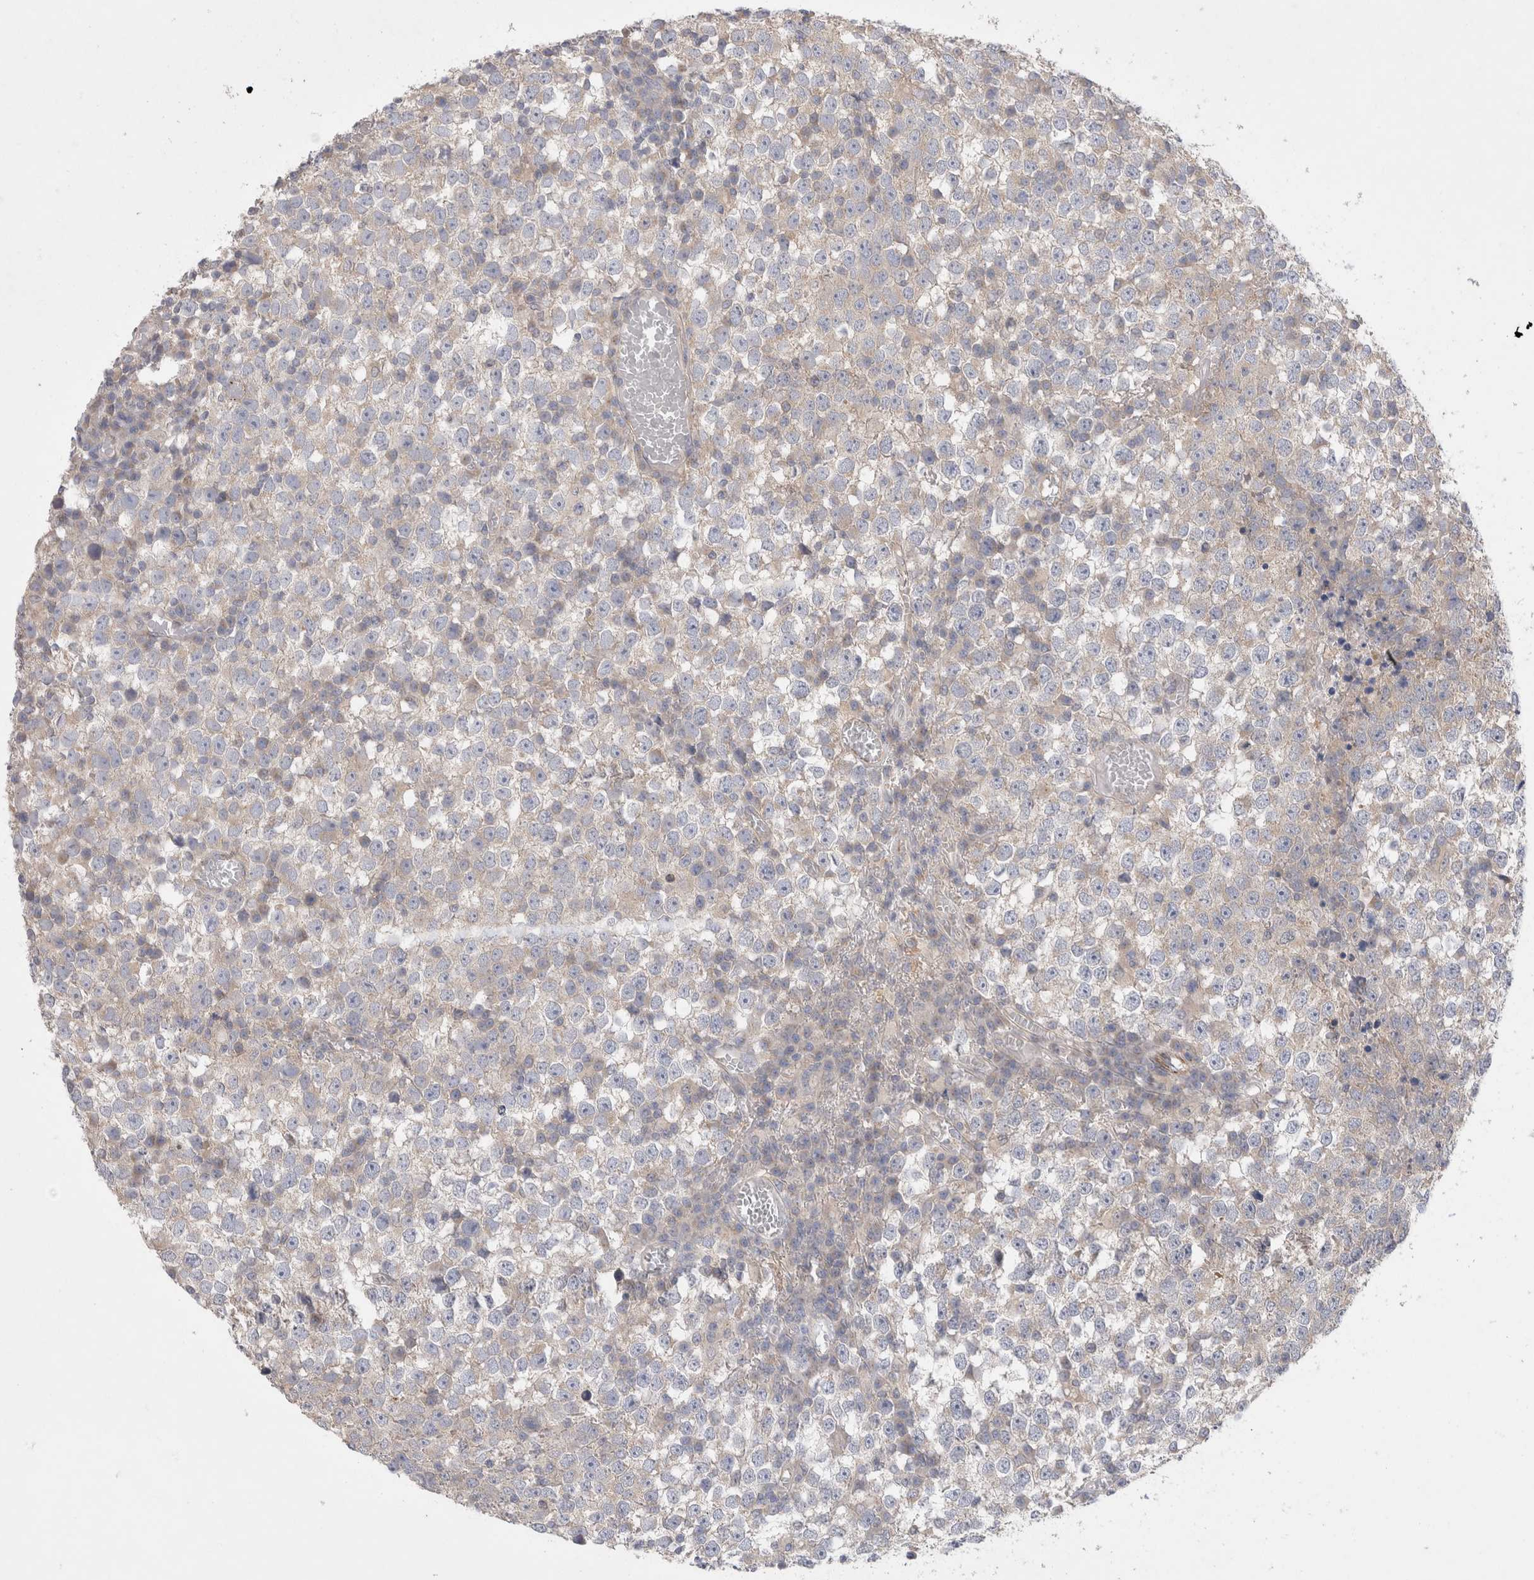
{"staining": {"intensity": "weak", "quantity": "25%-75%", "location": "cytoplasmic/membranous"}, "tissue": "testis cancer", "cell_type": "Tumor cells", "image_type": "cancer", "snomed": [{"axis": "morphology", "description": "Seminoma, NOS"}, {"axis": "topography", "description": "Testis"}], "caption": "Immunohistochemistry micrograph of testis seminoma stained for a protein (brown), which shows low levels of weak cytoplasmic/membranous staining in about 25%-75% of tumor cells.", "gene": "IFT74", "patient": {"sex": "male", "age": 65}}